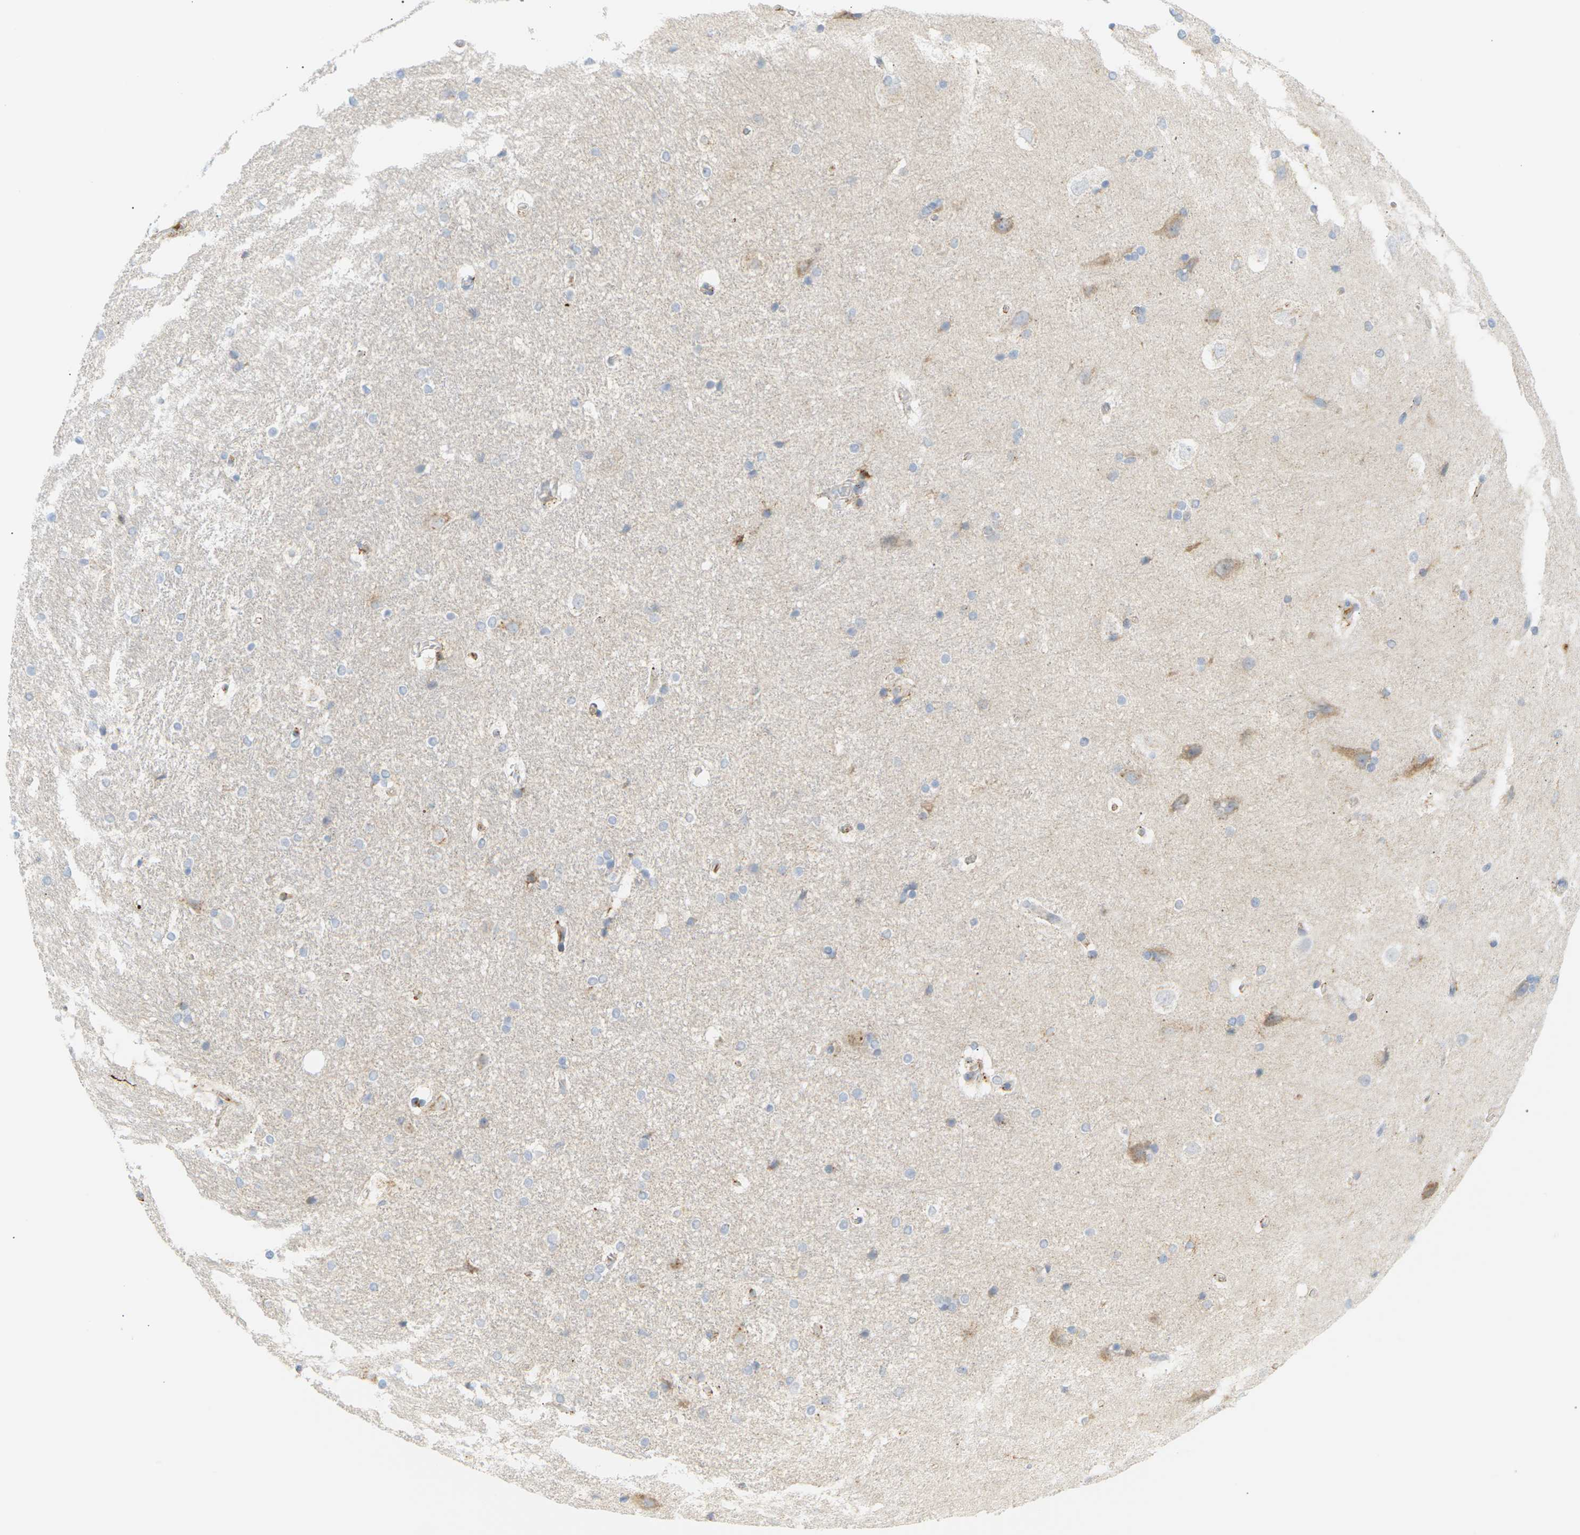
{"staining": {"intensity": "moderate", "quantity": "<25%", "location": "cytoplasmic/membranous"}, "tissue": "hippocampus", "cell_type": "Glial cells", "image_type": "normal", "snomed": [{"axis": "morphology", "description": "Normal tissue, NOS"}, {"axis": "topography", "description": "Hippocampus"}], "caption": "A low amount of moderate cytoplasmic/membranous positivity is seen in approximately <25% of glial cells in benign hippocampus. (Brightfield microscopy of DAB IHC at high magnification).", "gene": "CLU", "patient": {"sex": "female", "age": 19}}